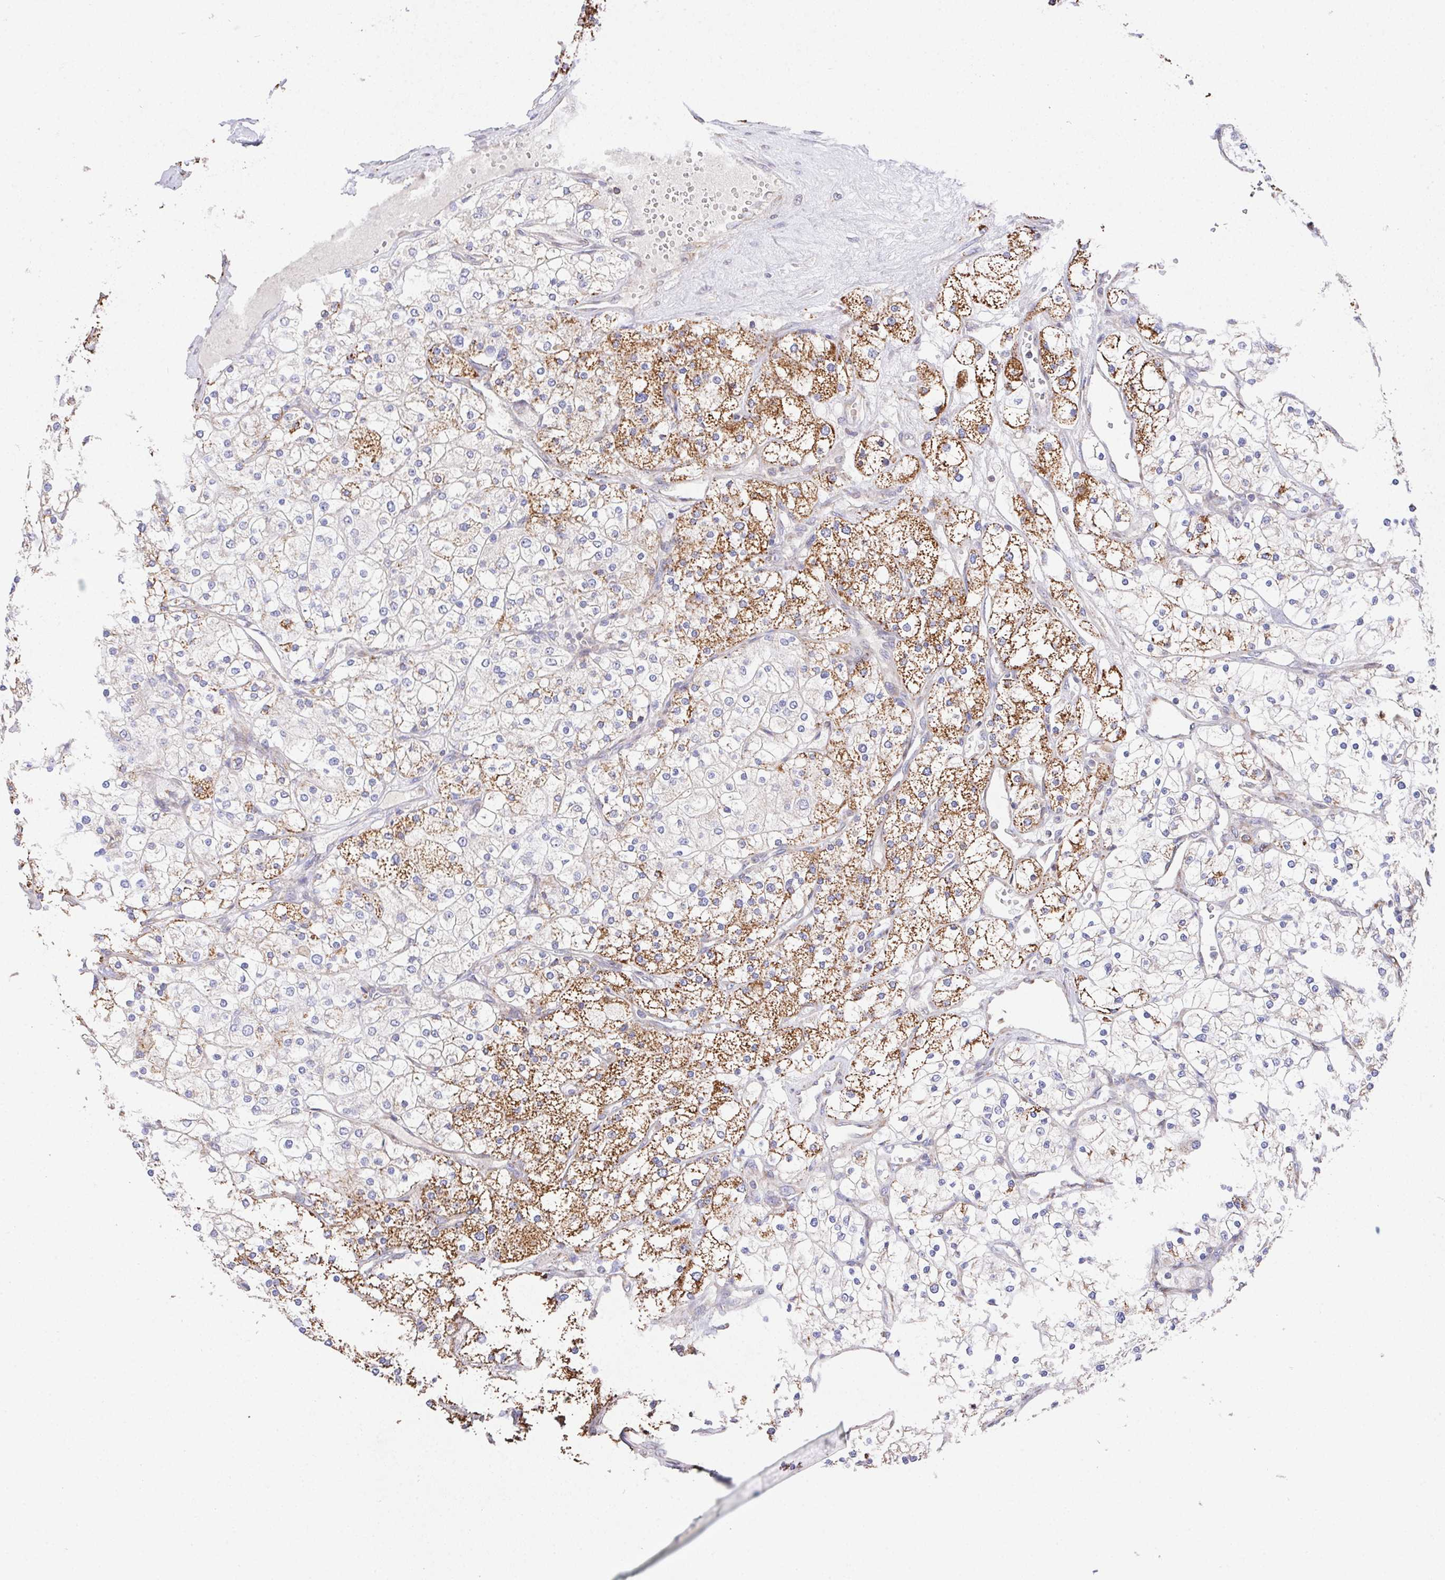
{"staining": {"intensity": "moderate", "quantity": "25%-75%", "location": "cytoplasmic/membranous"}, "tissue": "renal cancer", "cell_type": "Tumor cells", "image_type": "cancer", "snomed": [{"axis": "morphology", "description": "Adenocarcinoma, NOS"}, {"axis": "topography", "description": "Kidney"}], "caption": "The histopathology image demonstrates a brown stain indicating the presence of a protein in the cytoplasmic/membranous of tumor cells in renal cancer (adenocarcinoma).", "gene": "FAM241A", "patient": {"sex": "male", "age": 80}}